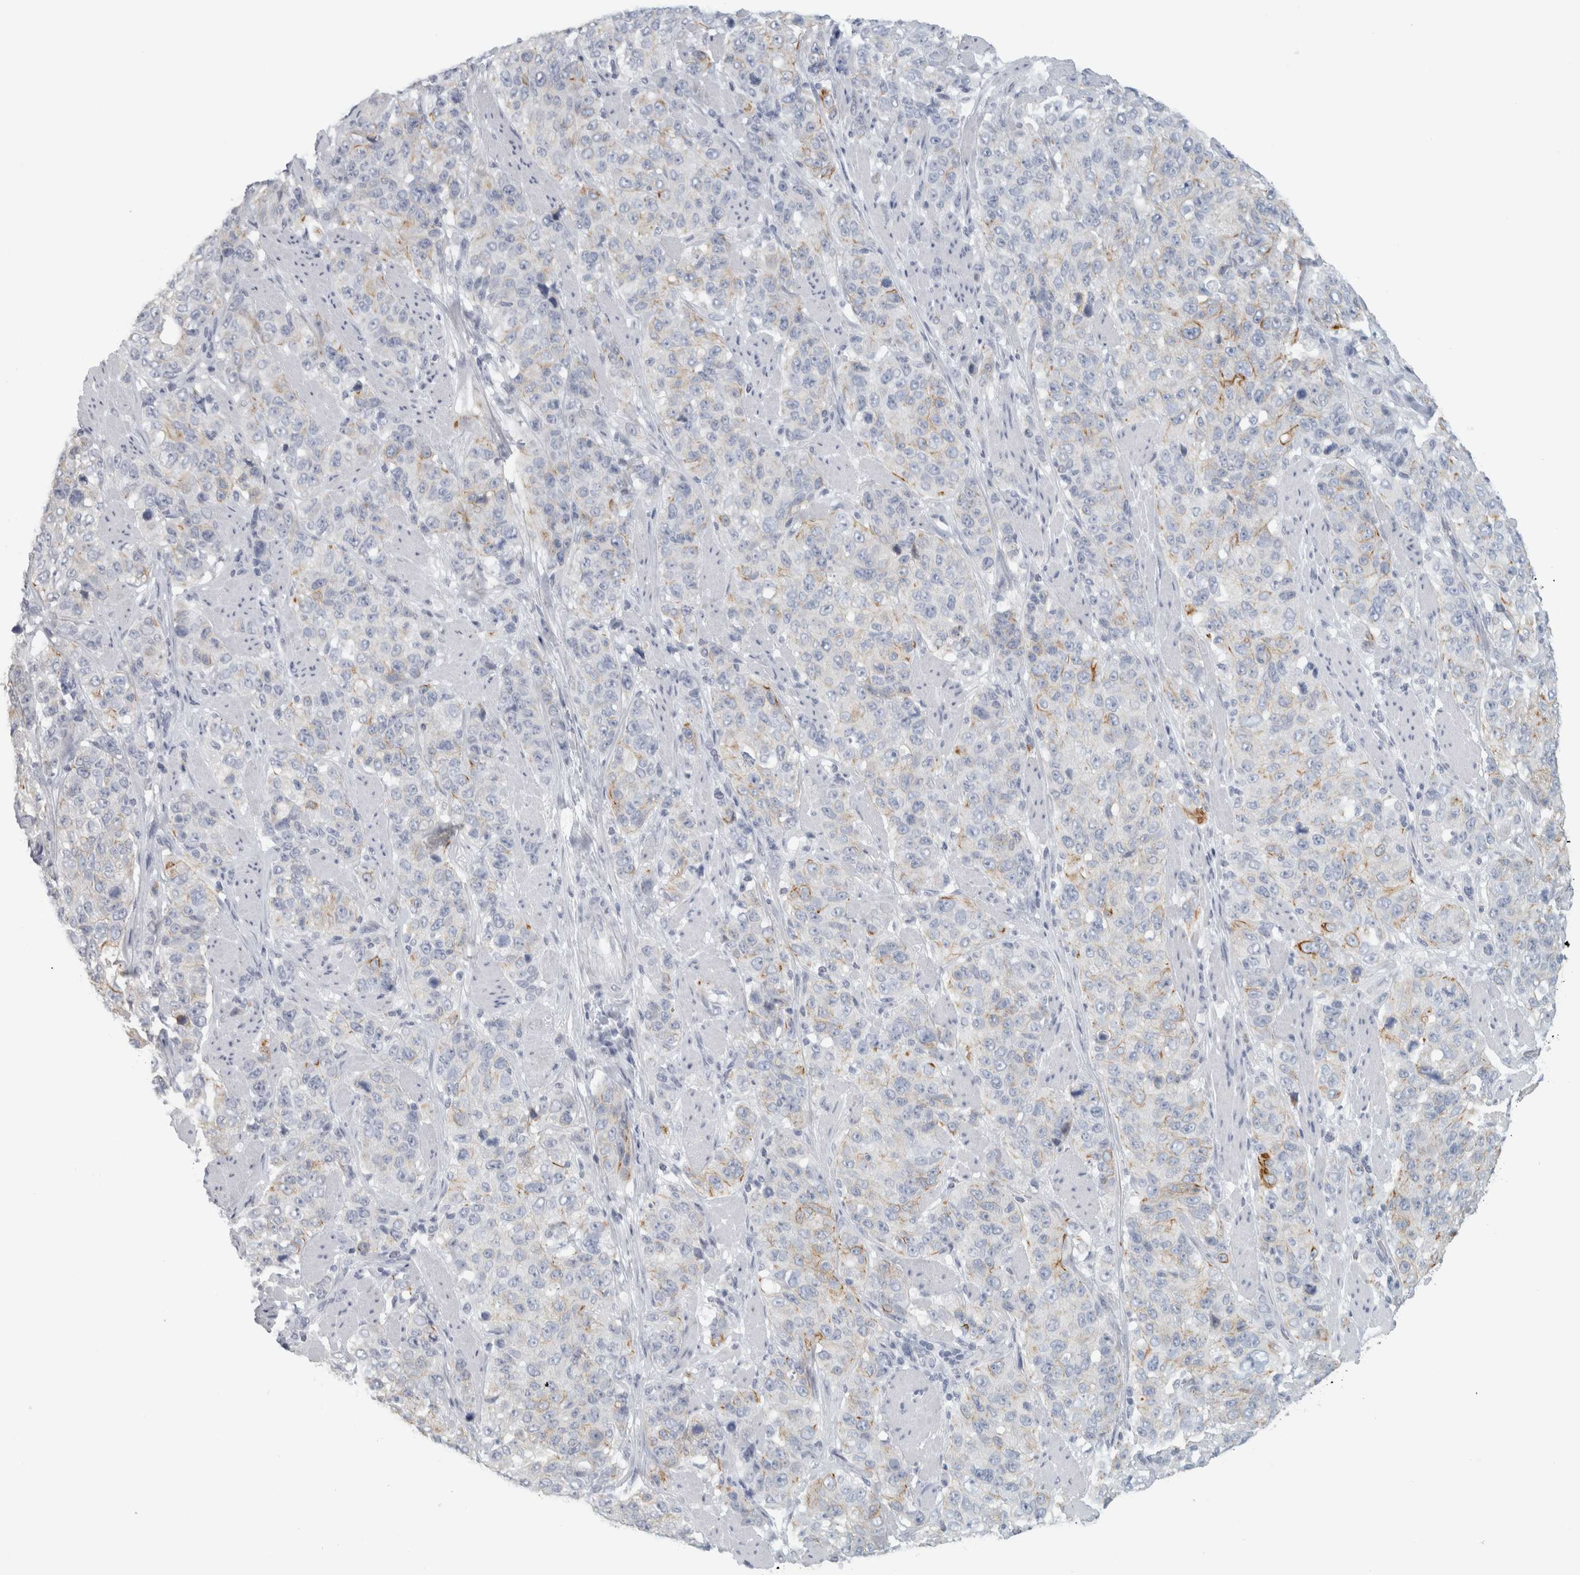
{"staining": {"intensity": "weak", "quantity": "<25%", "location": "cytoplasmic/membranous"}, "tissue": "stomach cancer", "cell_type": "Tumor cells", "image_type": "cancer", "snomed": [{"axis": "morphology", "description": "Adenocarcinoma, NOS"}, {"axis": "topography", "description": "Stomach"}], "caption": "An image of stomach cancer stained for a protein demonstrates no brown staining in tumor cells.", "gene": "SLC28A3", "patient": {"sex": "male", "age": 48}}